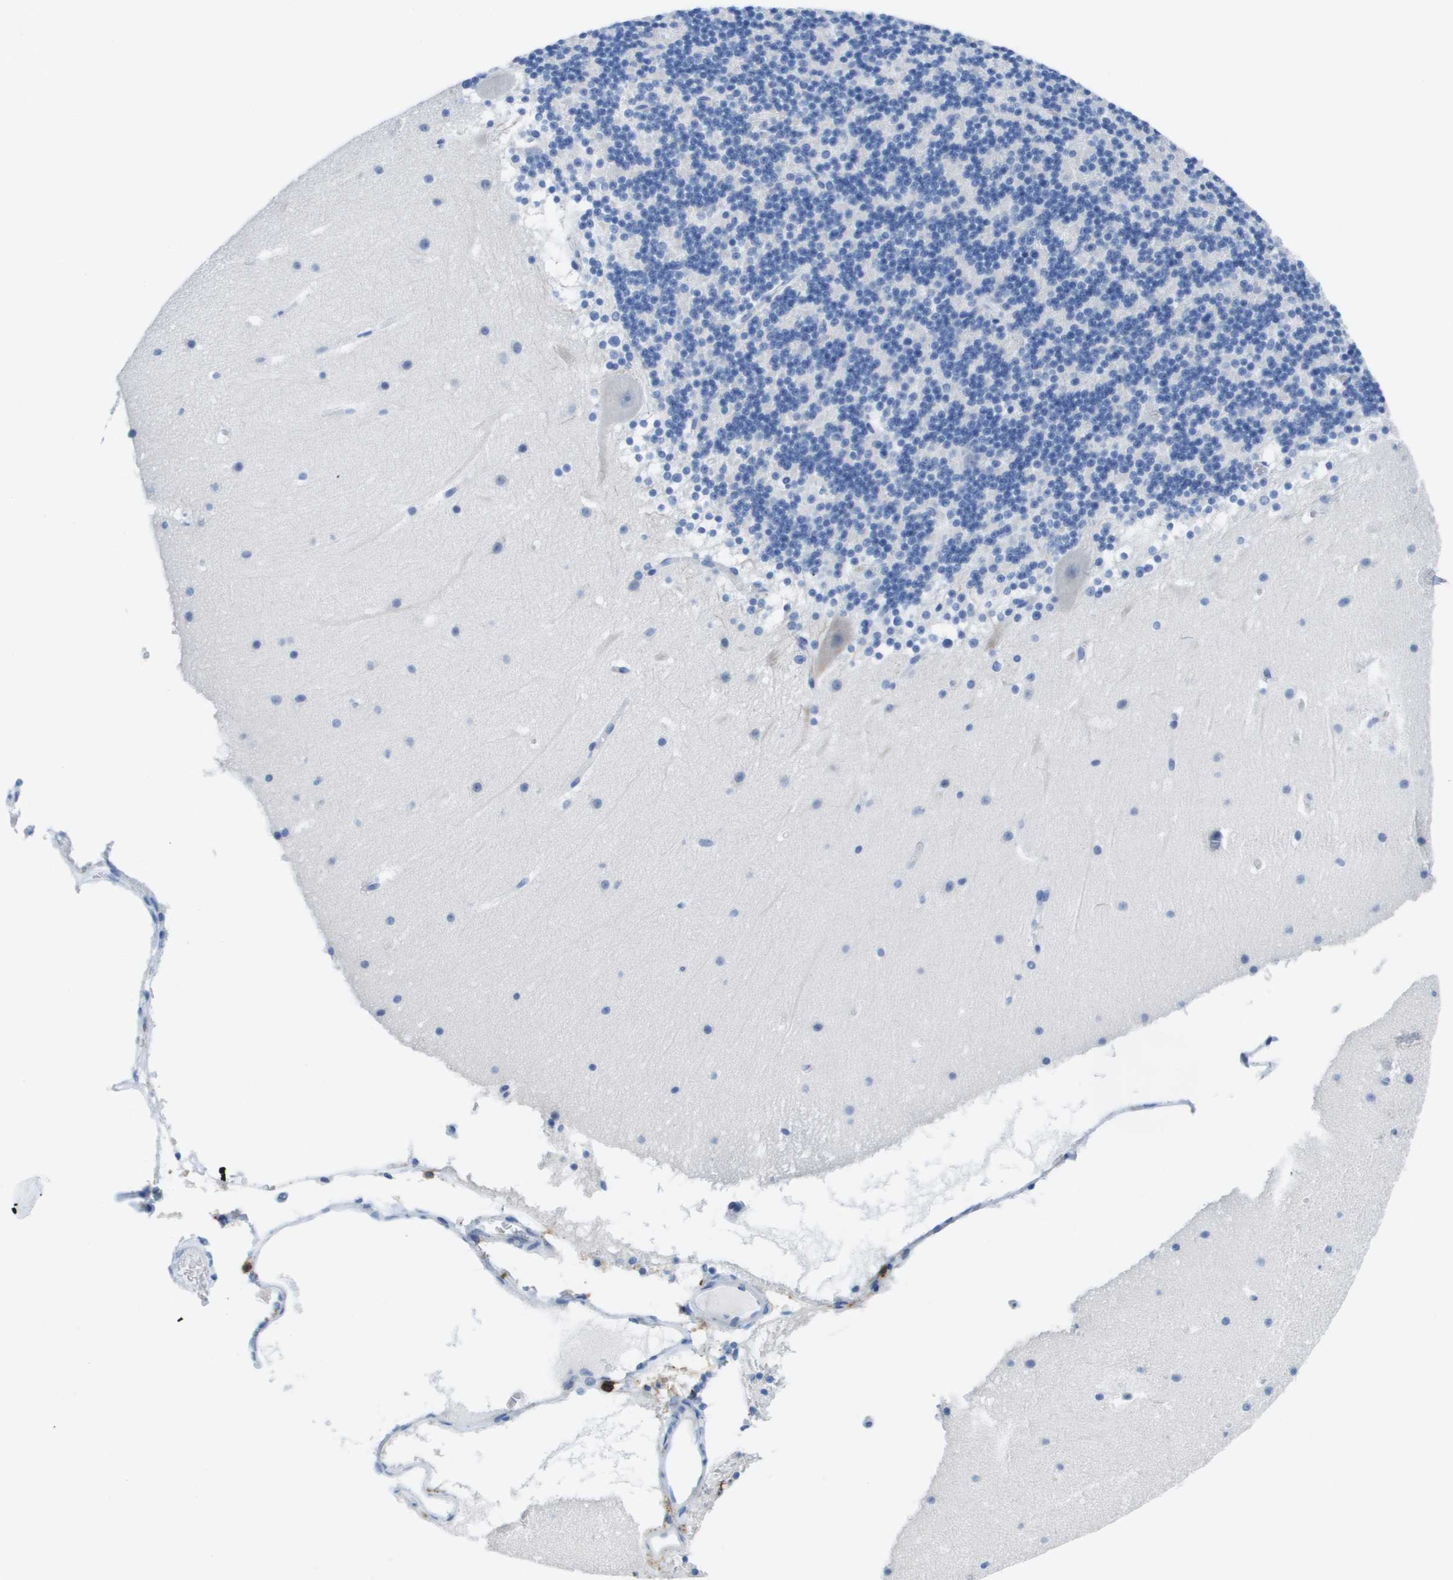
{"staining": {"intensity": "negative", "quantity": "none", "location": "none"}, "tissue": "cerebellum", "cell_type": "Cells in granular layer", "image_type": "normal", "snomed": [{"axis": "morphology", "description": "Normal tissue, NOS"}, {"axis": "topography", "description": "Cerebellum"}], "caption": "Unremarkable cerebellum was stained to show a protein in brown. There is no significant staining in cells in granular layer. (IHC, brightfield microscopy, high magnification).", "gene": "MS4A1", "patient": {"sex": "male", "age": 45}}